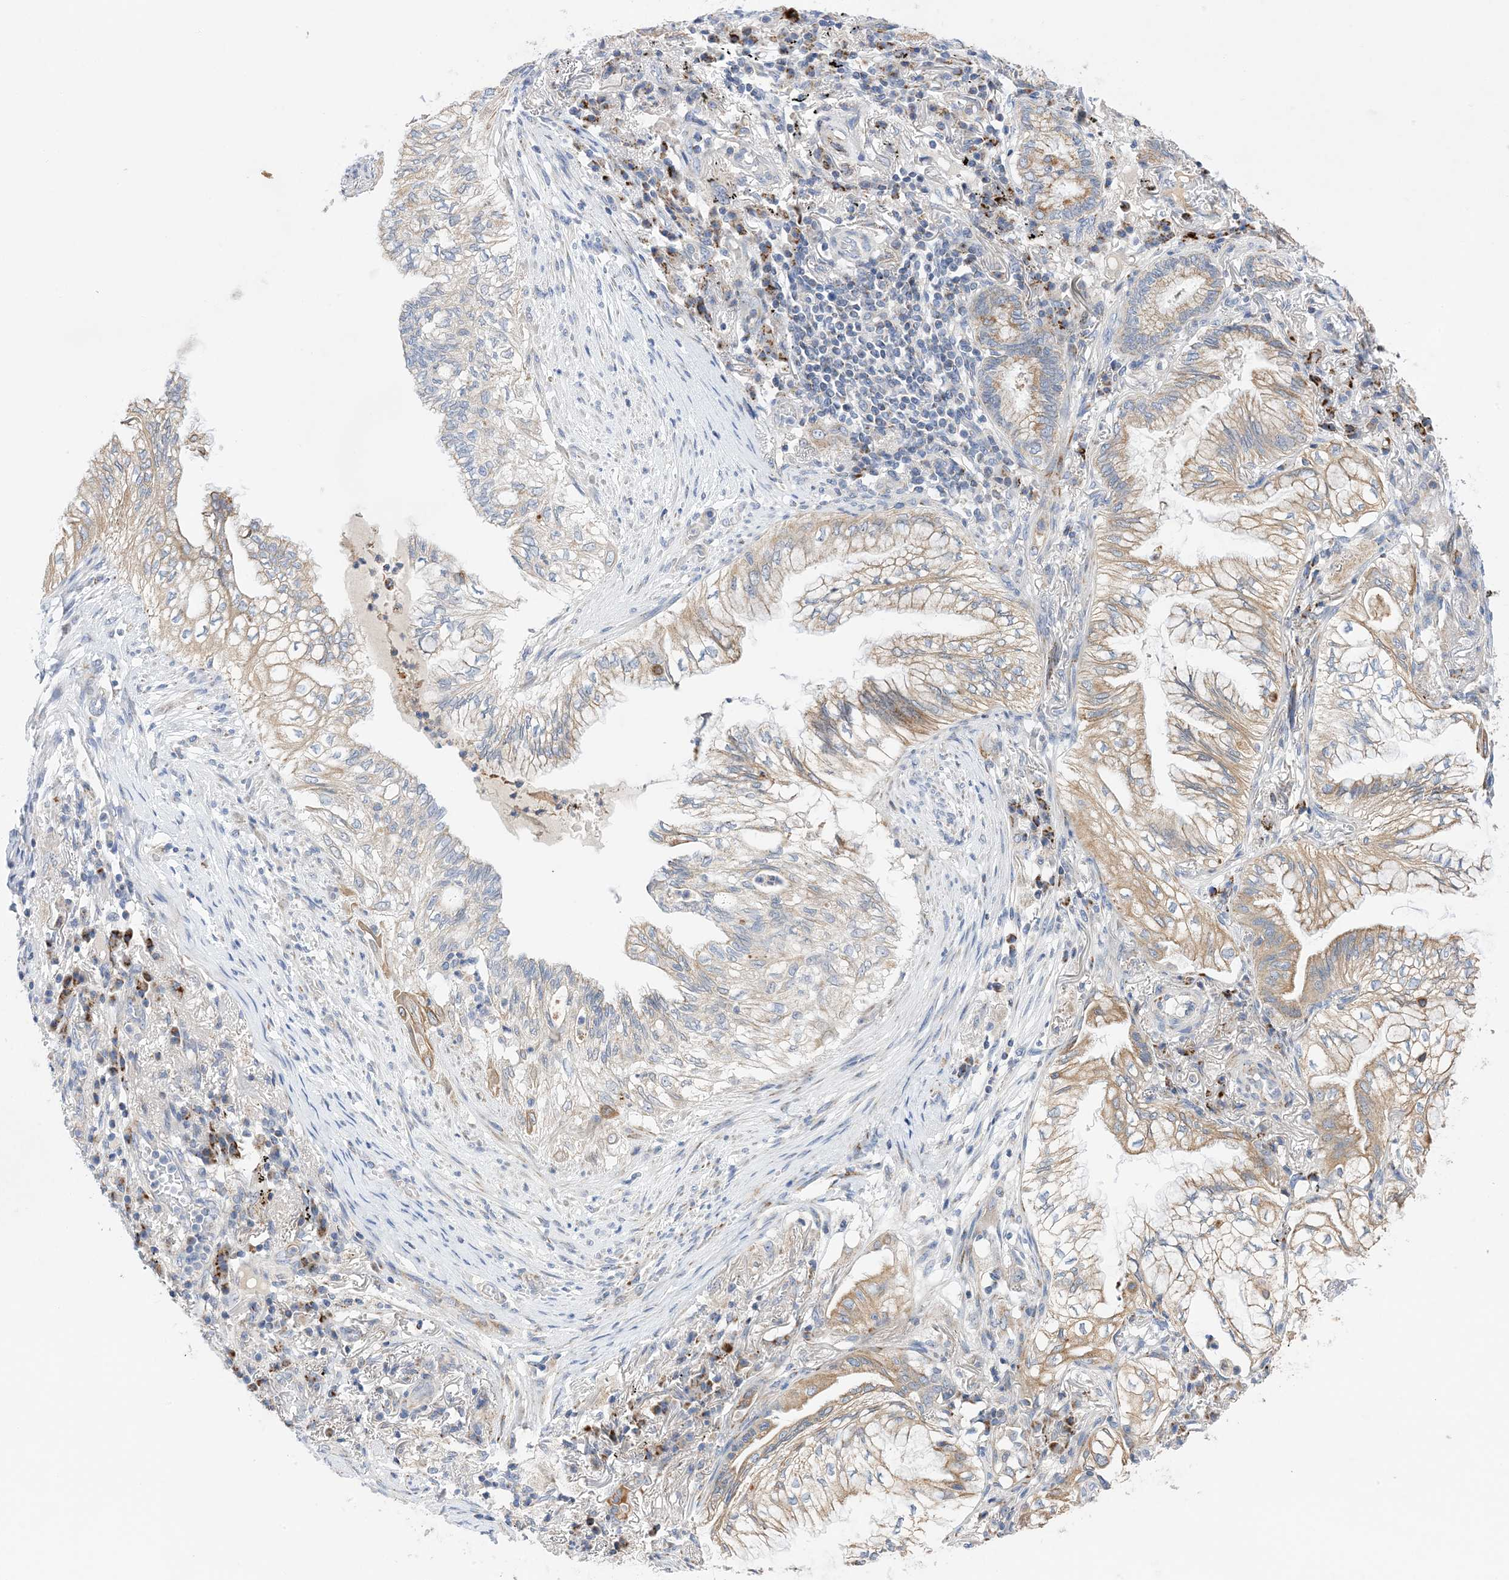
{"staining": {"intensity": "weak", "quantity": ">75%", "location": "cytoplasmic/membranous"}, "tissue": "lung cancer", "cell_type": "Tumor cells", "image_type": "cancer", "snomed": [{"axis": "morphology", "description": "Adenocarcinoma, NOS"}, {"axis": "topography", "description": "Lung"}], "caption": "The photomicrograph shows a brown stain indicating the presence of a protein in the cytoplasmic/membranous of tumor cells in adenocarcinoma (lung). The staining was performed using DAB (3,3'-diaminobenzidine) to visualize the protein expression in brown, while the nuclei were stained in blue with hematoxylin (Magnification: 20x).", "gene": "PLK4", "patient": {"sex": "female", "age": 70}}